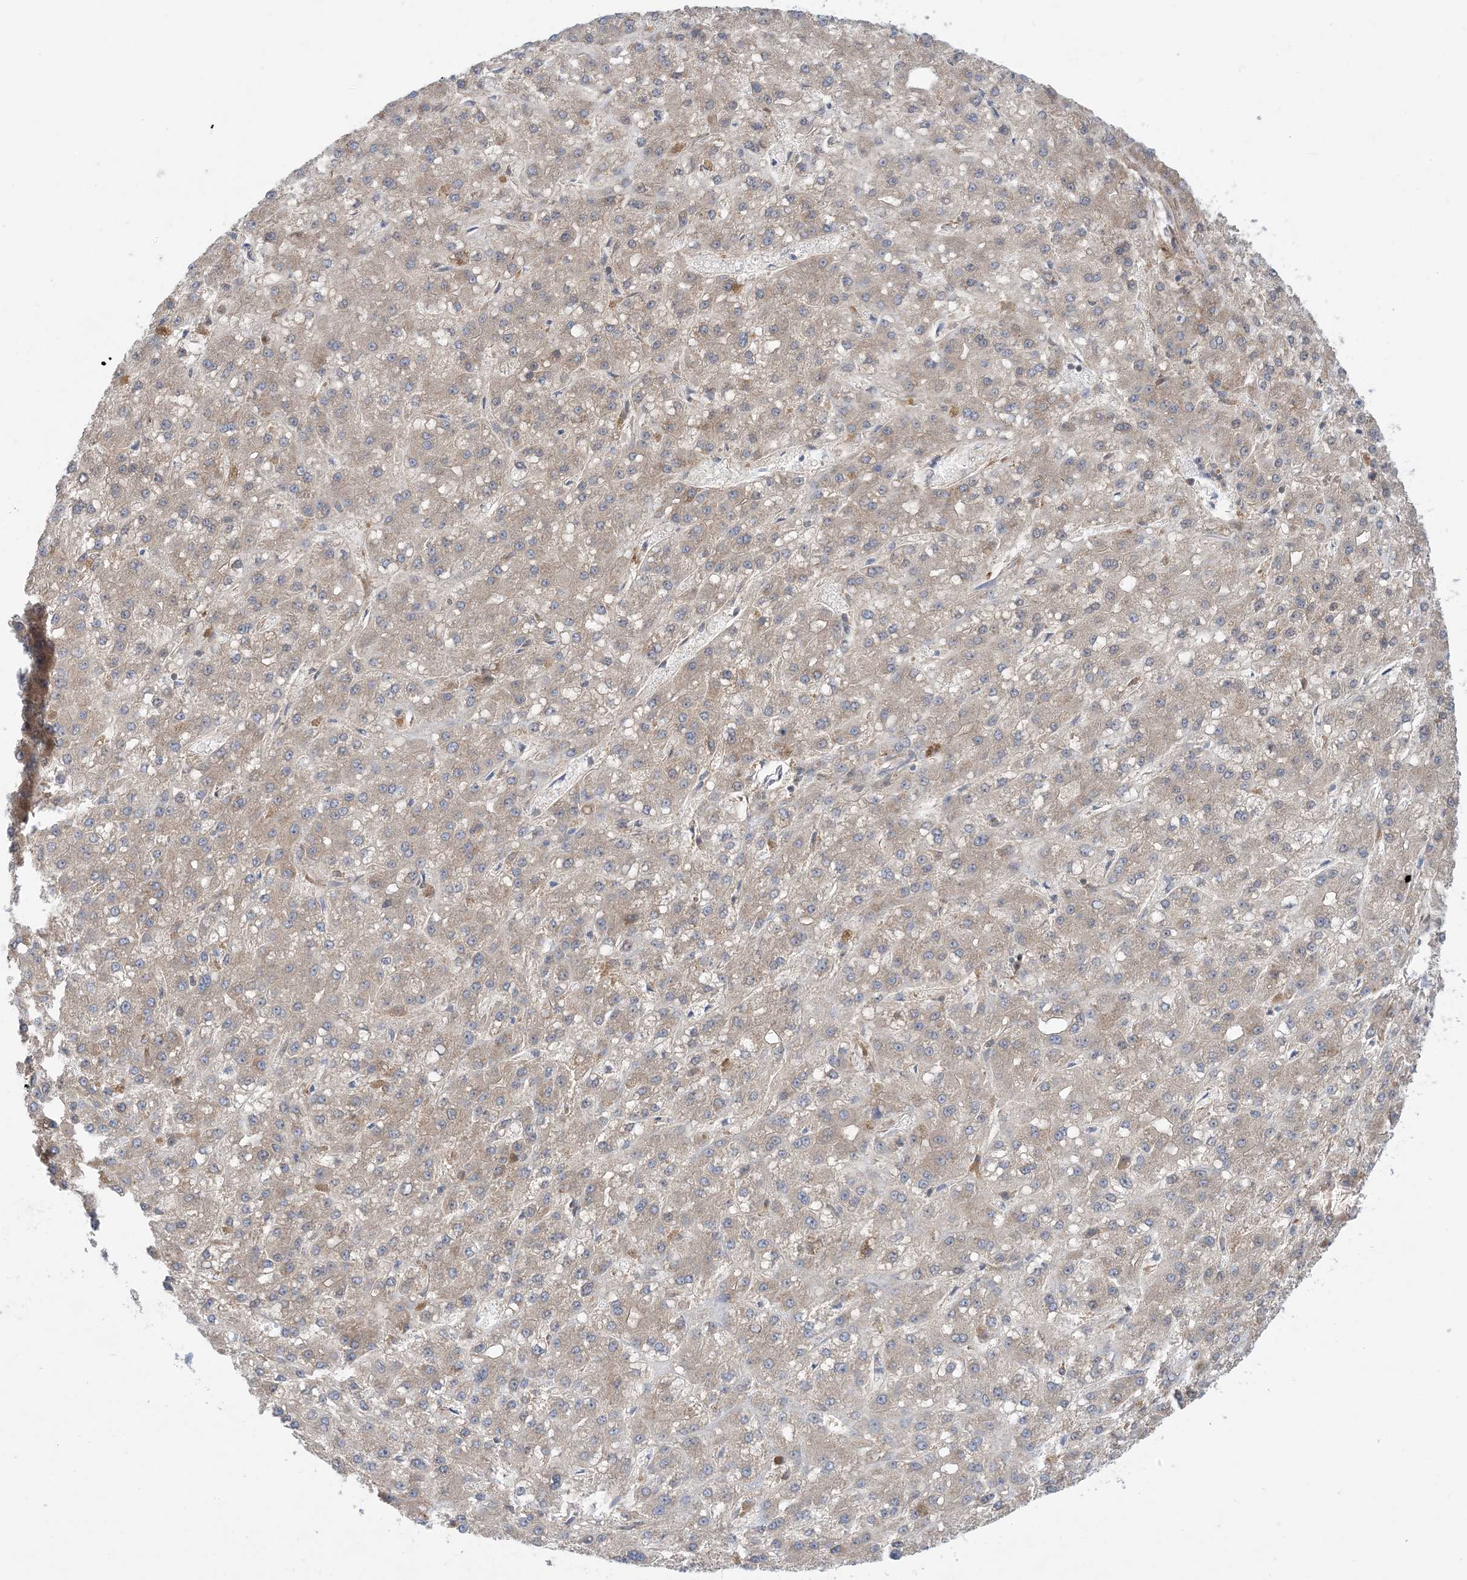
{"staining": {"intensity": "weak", "quantity": "<25%", "location": "cytoplasmic/membranous"}, "tissue": "liver cancer", "cell_type": "Tumor cells", "image_type": "cancer", "snomed": [{"axis": "morphology", "description": "Carcinoma, Hepatocellular, NOS"}, {"axis": "topography", "description": "Liver"}], "caption": "Protein analysis of liver cancer (hepatocellular carcinoma) demonstrates no significant staining in tumor cells.", "gene": "AOC1", "patient": {"sex": "male", "age": 67}}